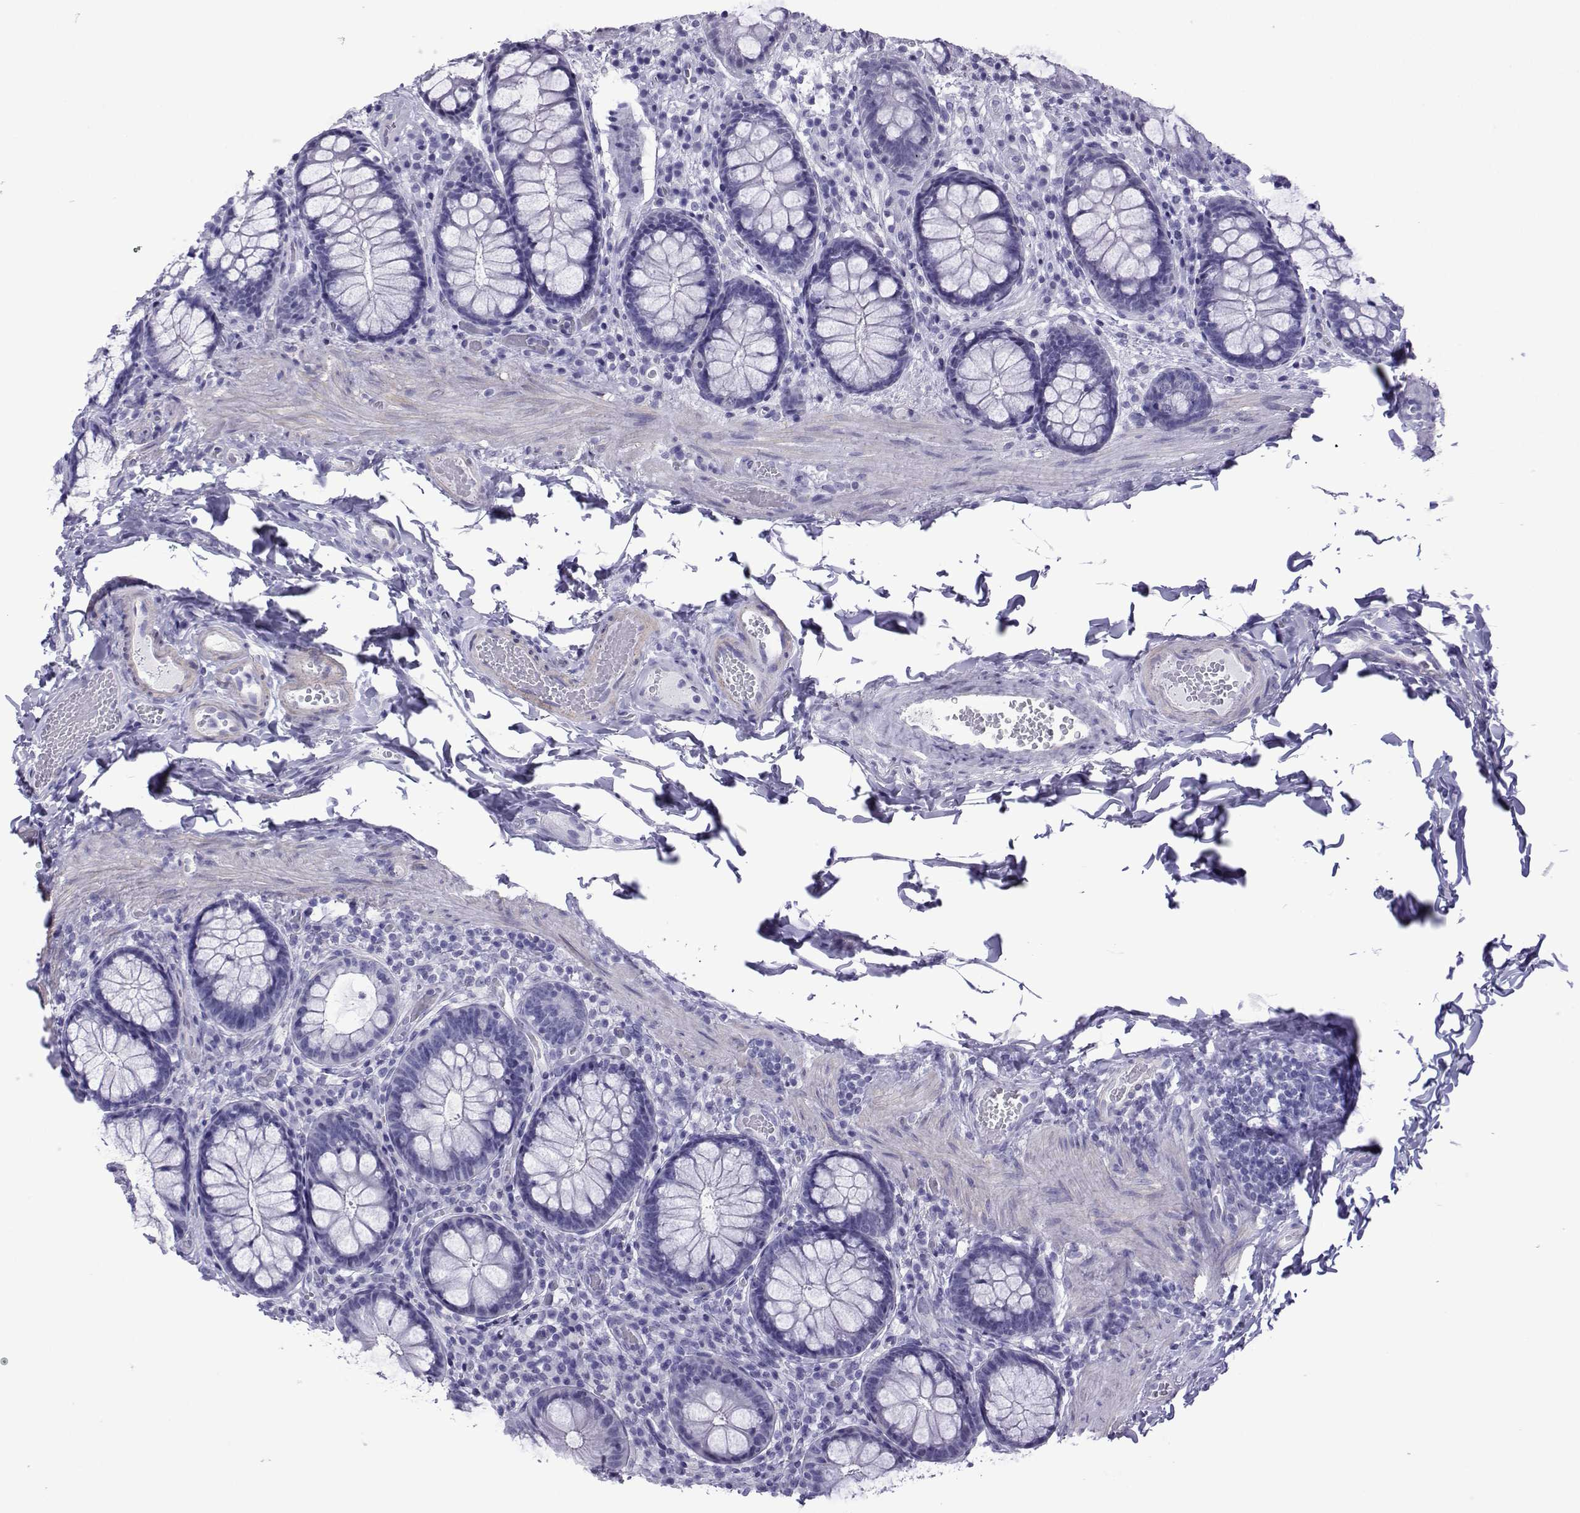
{"staining": {"intensity": "negative", "quantity": "none", "location": "none"}, "tissue": "colon", "cell_type": "Endothelial cells", "image_type": "normal", "snomed": [{"axis": "morphology", "description": "Normal tissue, NOS"}, {"axis": "topography", "description": "Colon"}], "caption": "This image is of benign colon stained with immunohistochemistry (IHC) to label a protein in brown with the nuclei are counter-stained blue. There is no expression in endothelial cells.", "gene": "SPANXA1", "patient": {"sex": "female", "age": 86}}